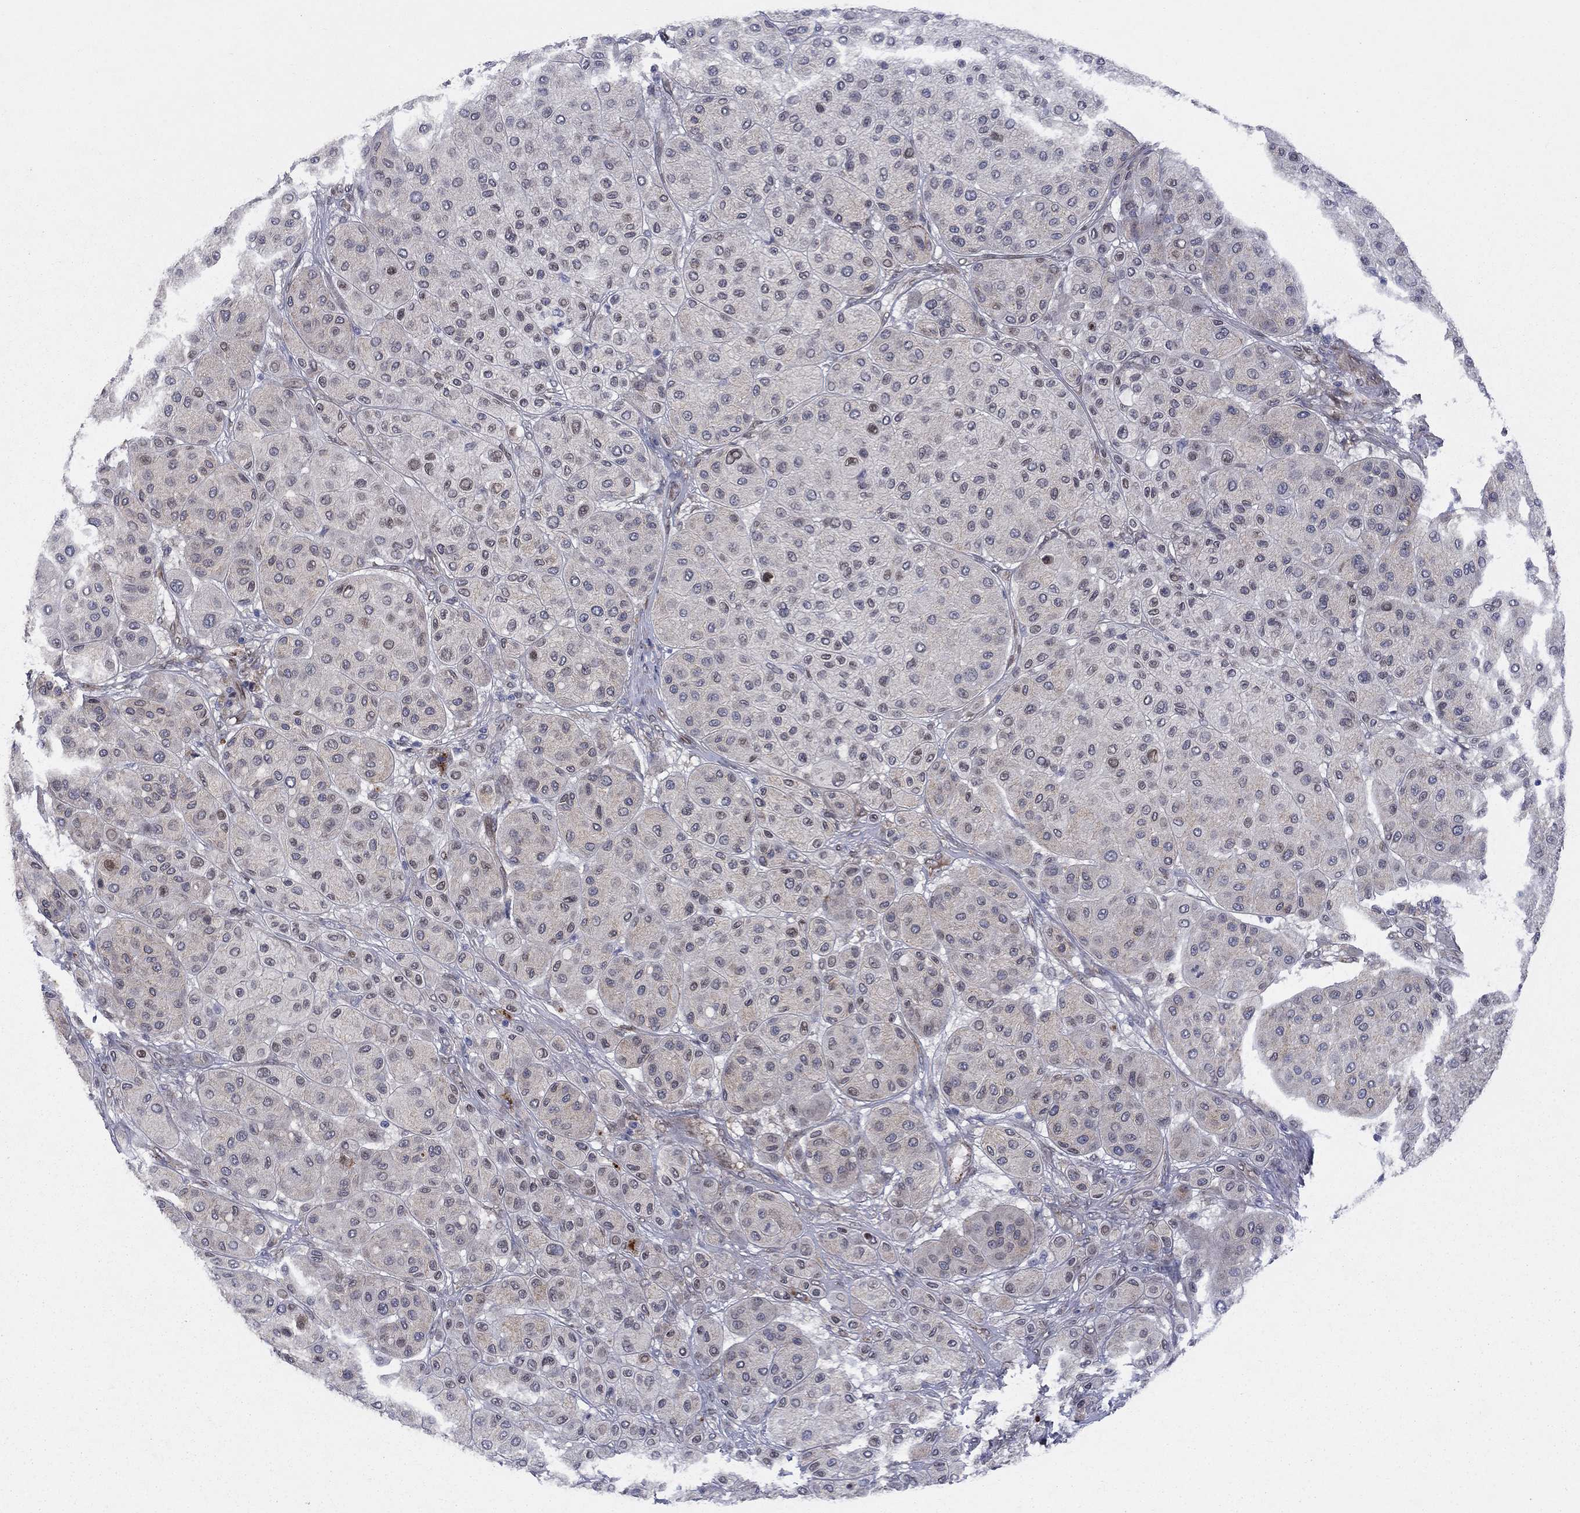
{"staining": {"intensity": "moderate", "quantity": "<25%", "location": "cytoplasmic/membranous"}, "tissue": "melanoma", "cell_type": "Tumor cells", "image_type": "cancer", "snomed": [{"axis": "morphology", "description": "Malignant melanoma, Metastatic site"}, {"axis": "topography", "description": "Smooth muscle"}], "caption": "The immunohistochemical stain highlights moderate cytoplasmic/membranous expression in tumor cells of malignant melanoma (metastatic site) tissue.", "gene": "EMC9", "patient": {"sex": "male", "age": 41}}